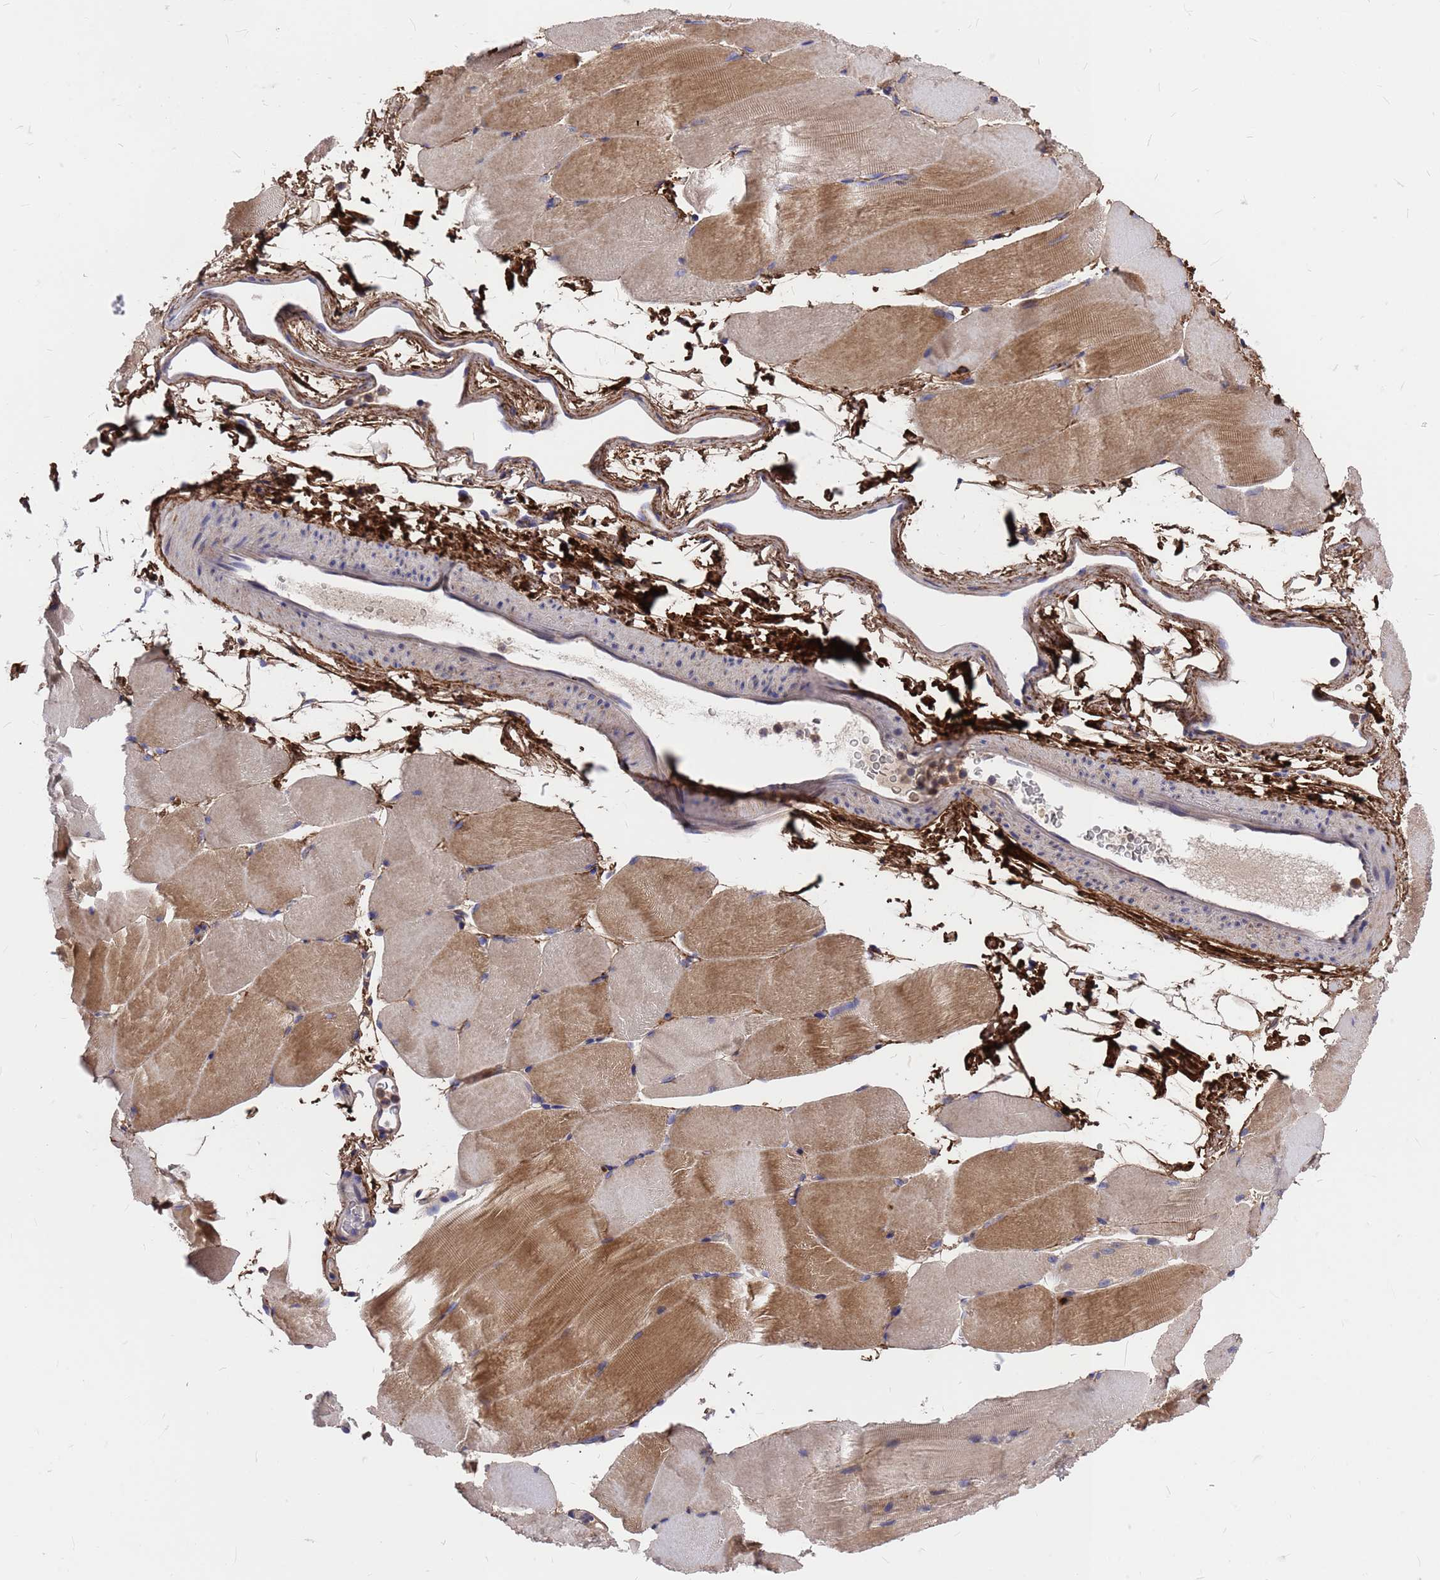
{"staining": {"intensity": "moderate", "quantity": "25%-75%", "location": "cytoplasmic/membranous"}, "tissue": "skeletal muscle", "cell_type": "Myocytes", "image_type": "normal", "snomed": [{"axis": "morphology", "description": "Normal tissue, NOS"}, {"axis": "topography", "description": "Skeletal muscle"}, {"axis": "topography", "description": "Parathyroid gland"}], "caption": "IHC photomicrograph of benign human skeletal muscle stained for a protein (brown), which shows medium levels of moderate cytoplasmic/membranous expression in about 25%-75% of myocytes.", "gene": "ZNF717", "patient": {"sex": "female", "age": 37}}